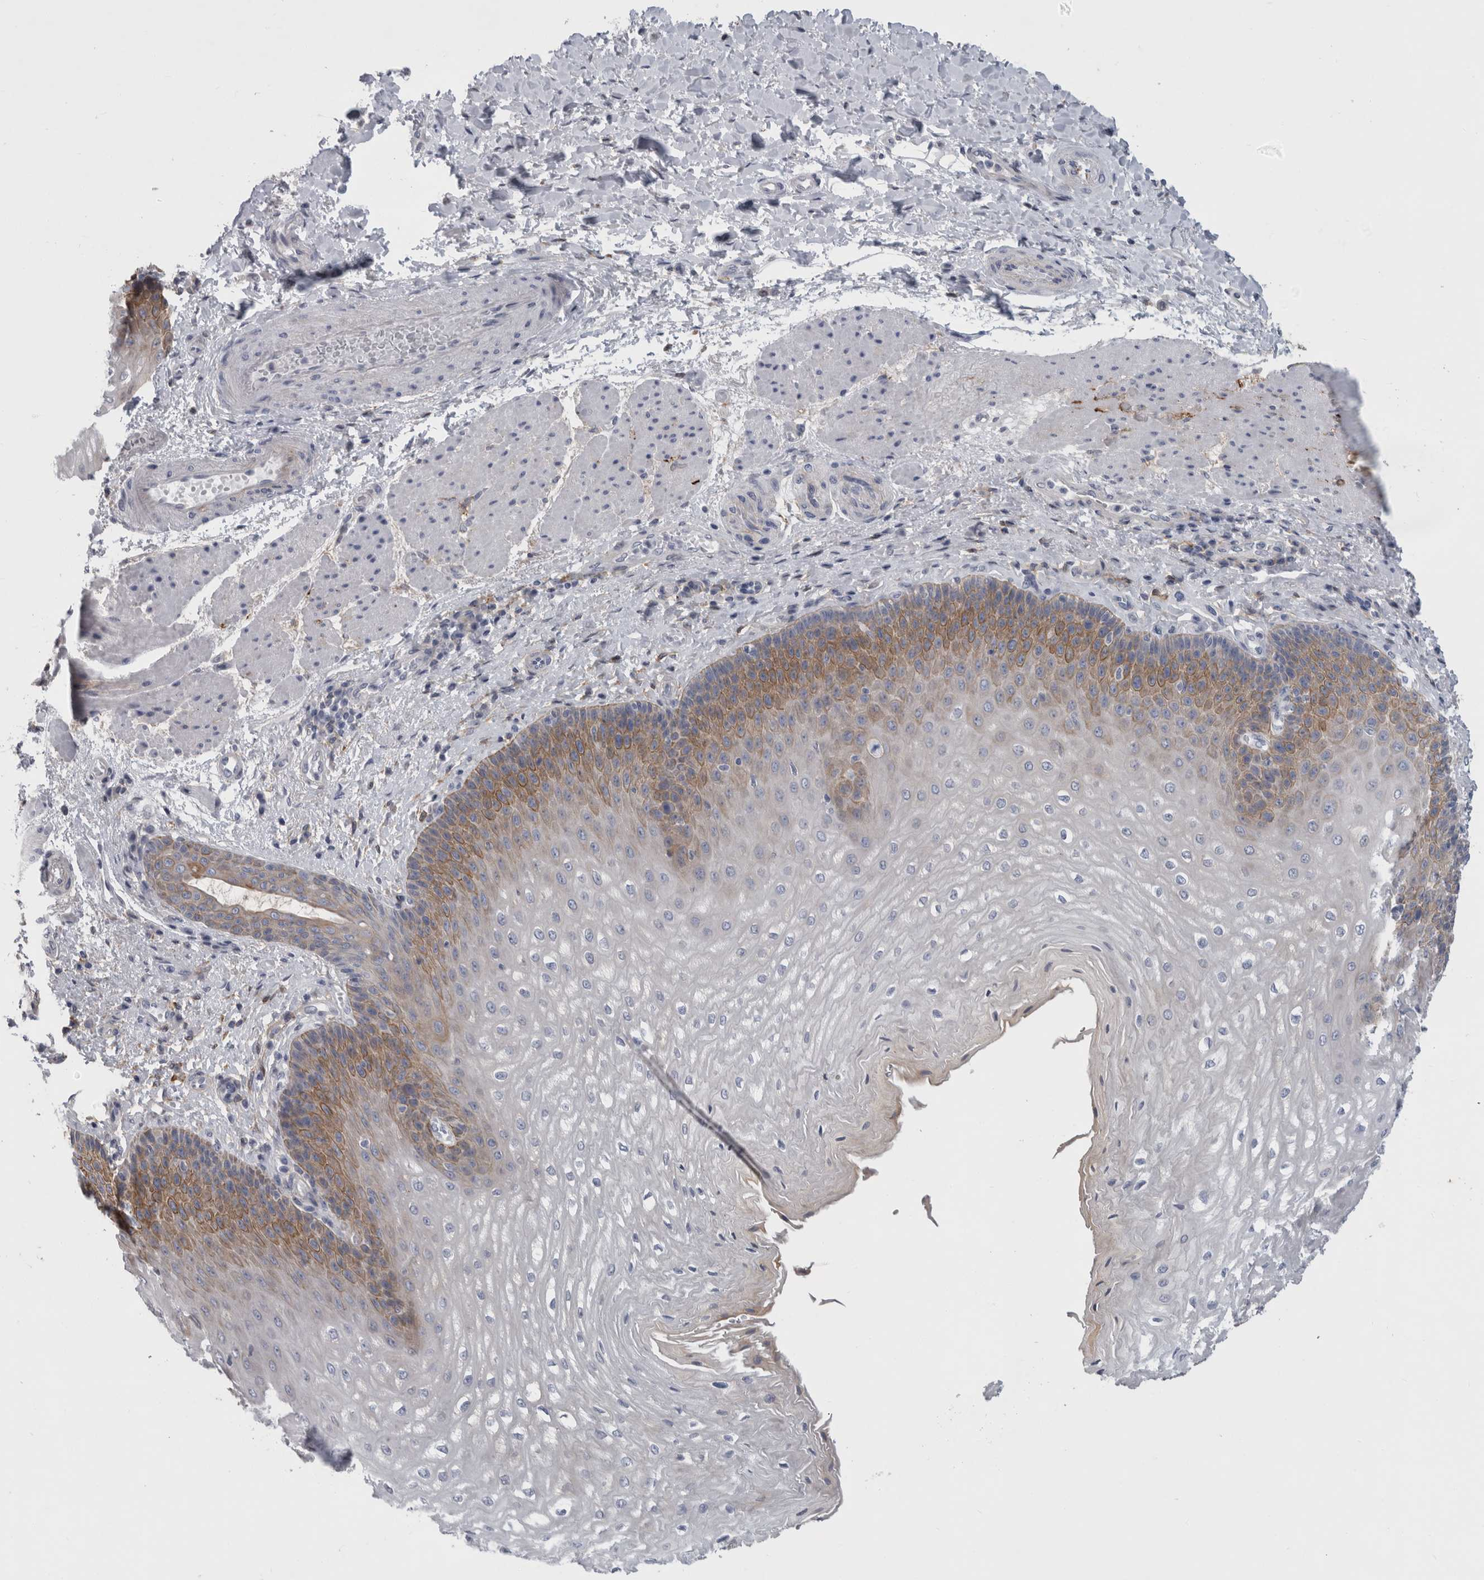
{"staining": {"intensity": "moderate", "quantity": "25%-75%", "location": "cytoplasmic/membranous"}, "tissue": "esophagus", "cell_type": "Squamous epithelial cells", "image_type": "normal", "snomed": [{"axis": "morphology", "description": "Normal tissue, NOS"}, {"axis": "topography", "description": "Esophagus"}], "caption": "Immunohistochemistry (IHC) of normal esophagus reveals medium levels of moderate cytoplasmic/membranous staining in approximately 25%-75% of squamous epithelial cells.", "gene": "DNAJC24", "patient": {"sex": "male", "age": 54}}